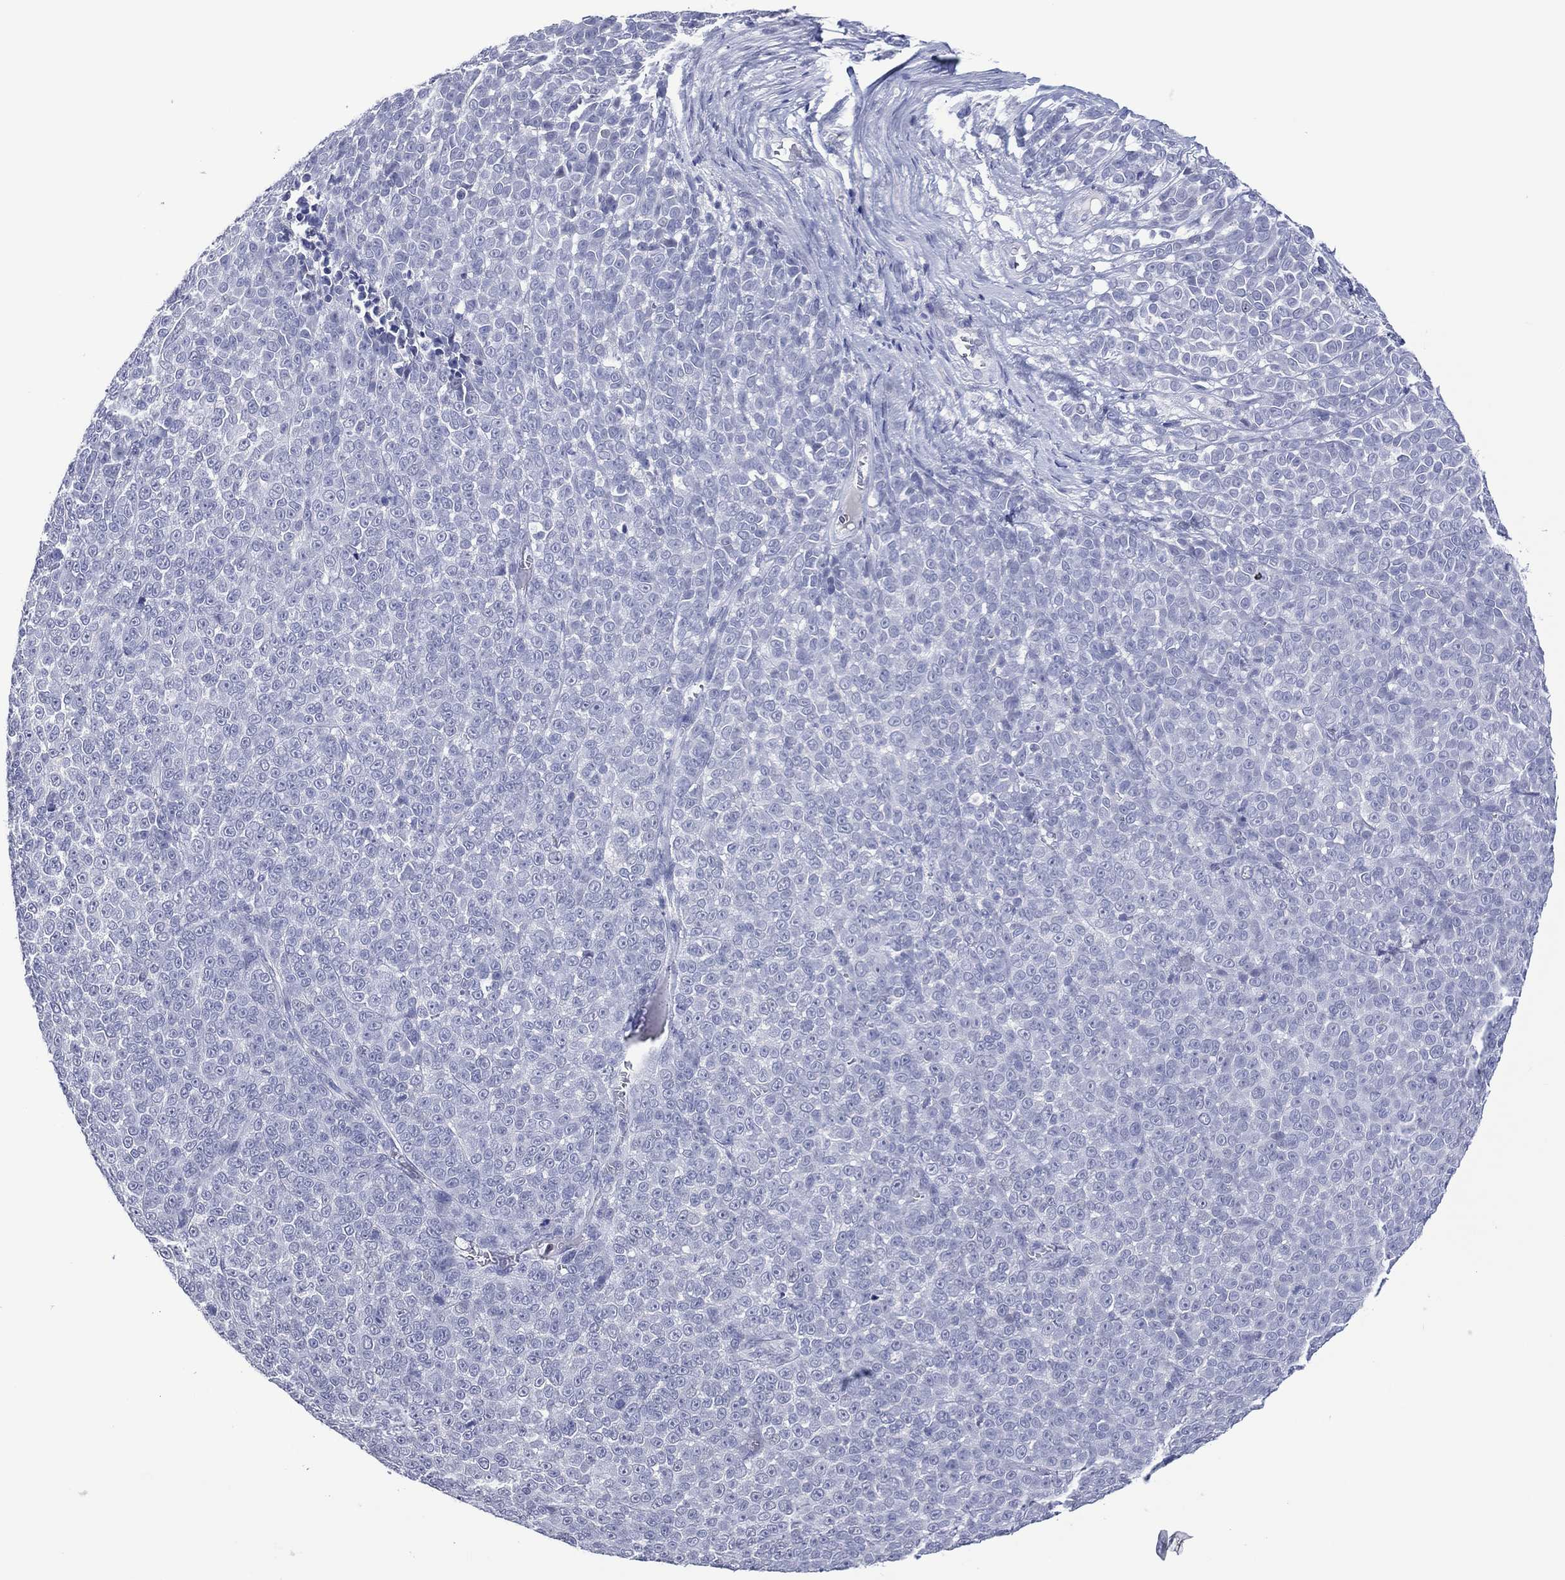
{"staining": {"intensity": "negative", "quantity": "none", "location": "none"}, "tissue": "melanoma", "cell_type": "Tumor cells", "image_type": "cancer", "snomed": [{"axis": "morphology", "description": "Malignant melanoma, NOS"}, {"axis": "topography", "description": "Skin"}], "caption": "A histopathology image of malignant melanoma stained for a protein demonstrates no brown staining in tumor cells.", "gene": "UTF1", "patient": {"sex": "female", "age": 95}}